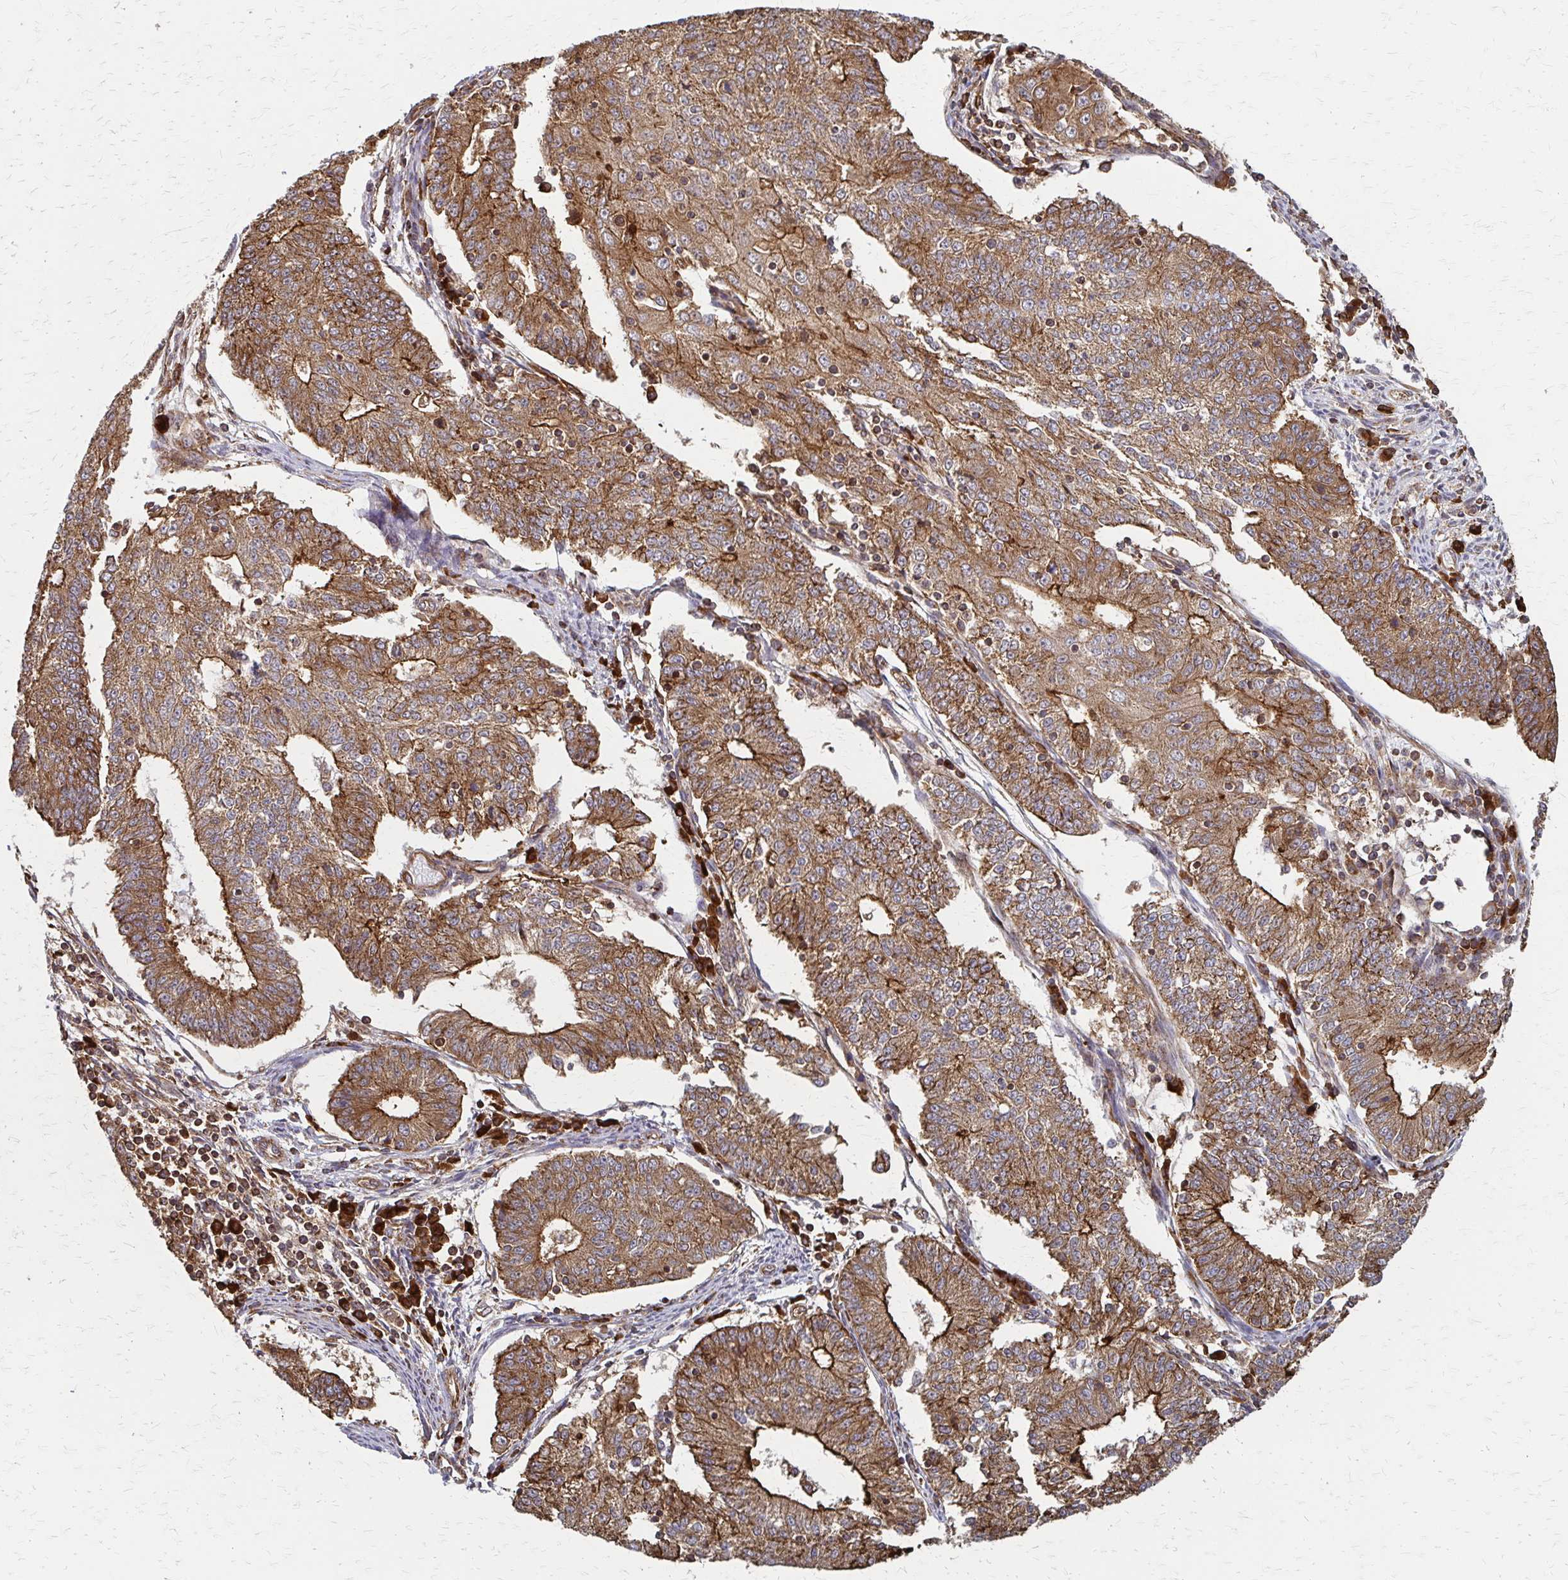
{"staining": {"intensity": "moderate", "quantity": ">75%", "location": "cytoplasmic/membranous"}, "tissue": "endometrial cancer", "cell_type": "Tumor cells", "image_type": "cancer", "snomed": [{"axis": "morphology", "description": "Adenocarcinoma, NOS"}, {"axis": "topography", "description": "Endometrium"}], "caption": "Adenocarcinoma (endometrial) stained for a protein demonstrates moderate cytoplasmic/membranous positivity in tumor cells.", "gene": "EEF2", "patient": {"sex": "female", "age": 56}}